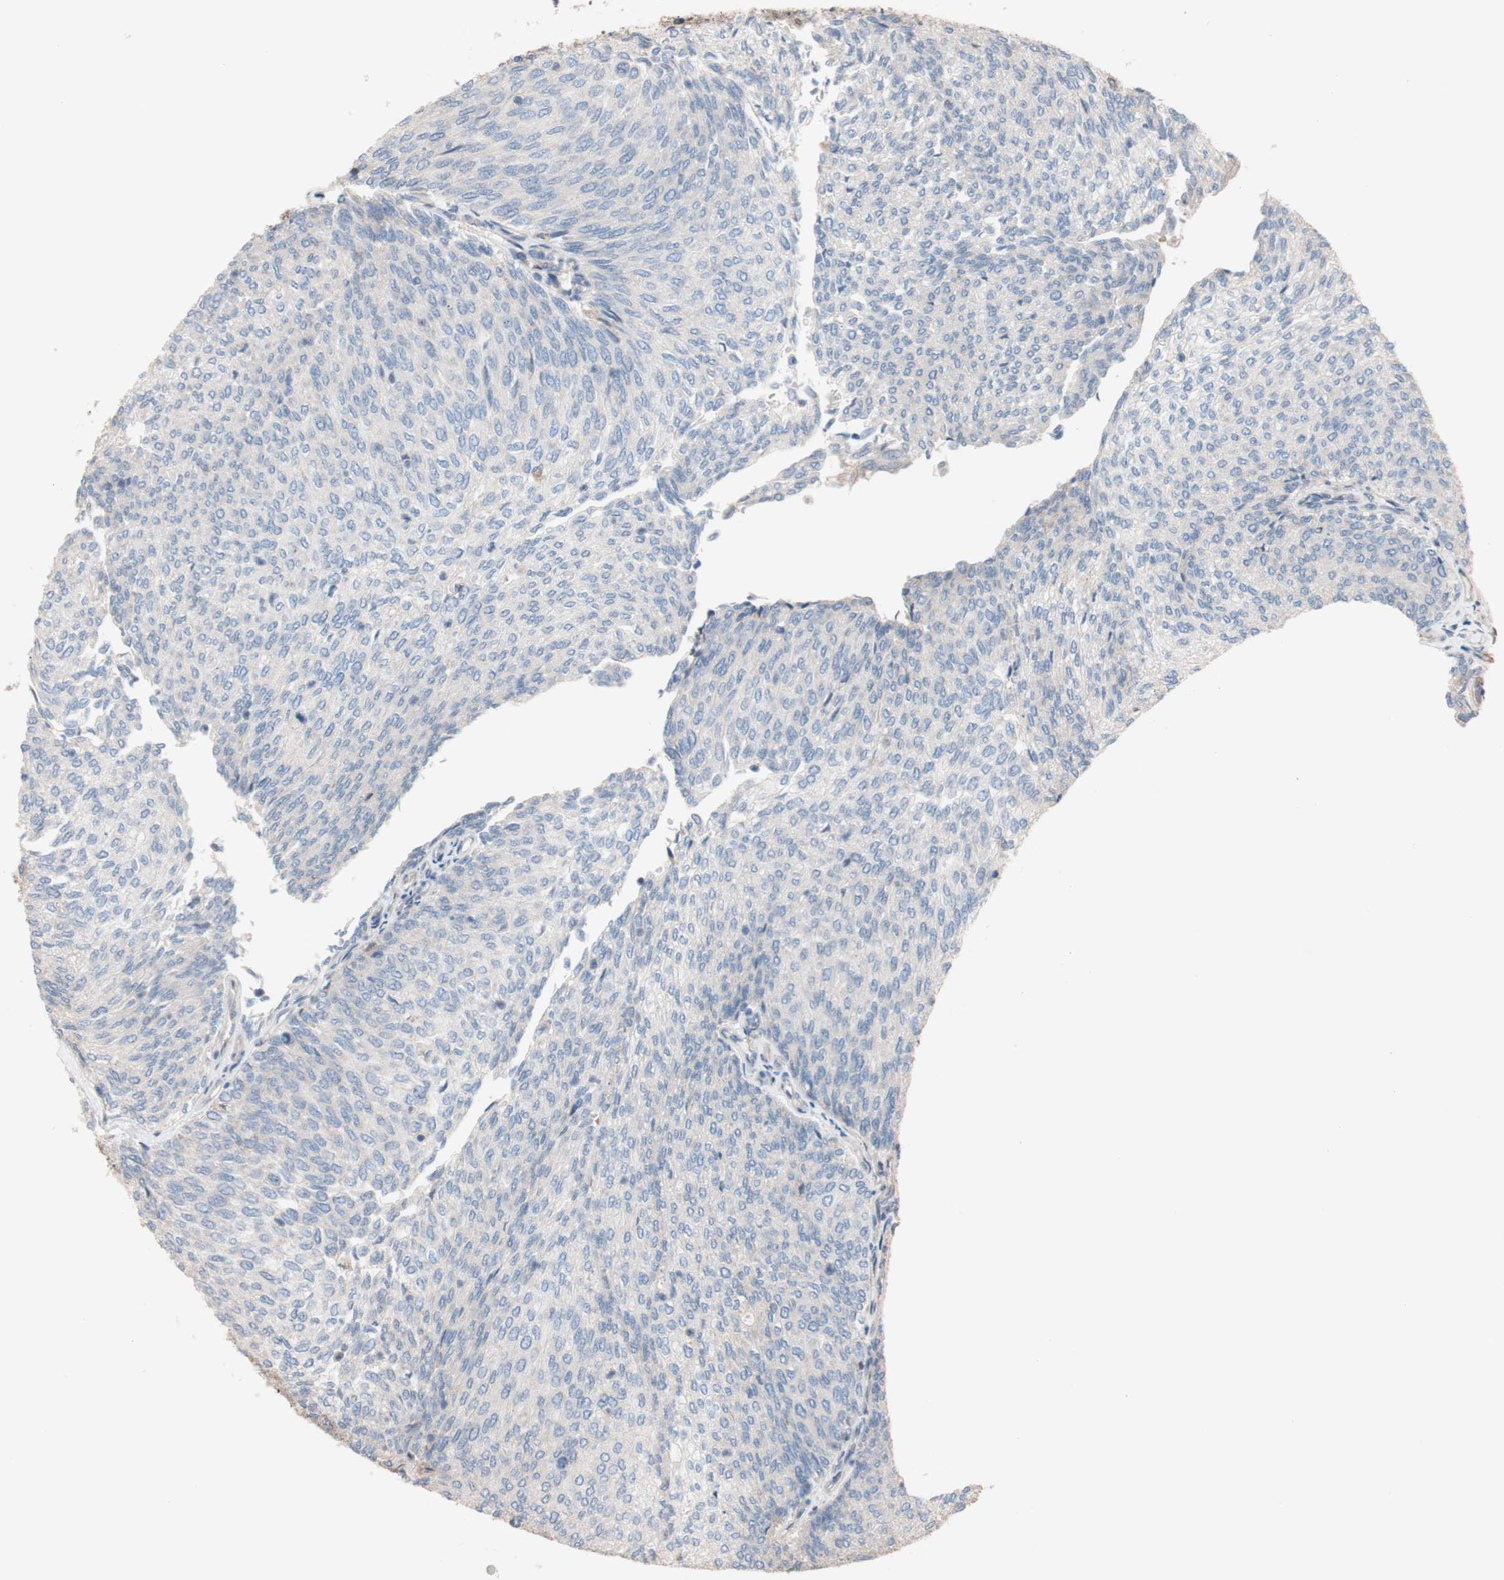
{"staining": {"intensity": "negative", "quantity": "none", "location": "none"}, "tissue": "urothelial cancer", "cell_type": "Tumor cells", "image_type": "cancer", "snomed": [{"axis": "morphology", "description": "Urothelial carcinoma, Low grade"}, {"axis": "topography", "description": "Urinary bladder"}], "caption": "High magnification brightfield microscopy of urothelial cancer stained with DAB (brown) and counterstained with hematoxylin (blue): tumor cells show no significant positivity.", "gene": "COPB1", "patient": {"sex": "female", "age": 79}}